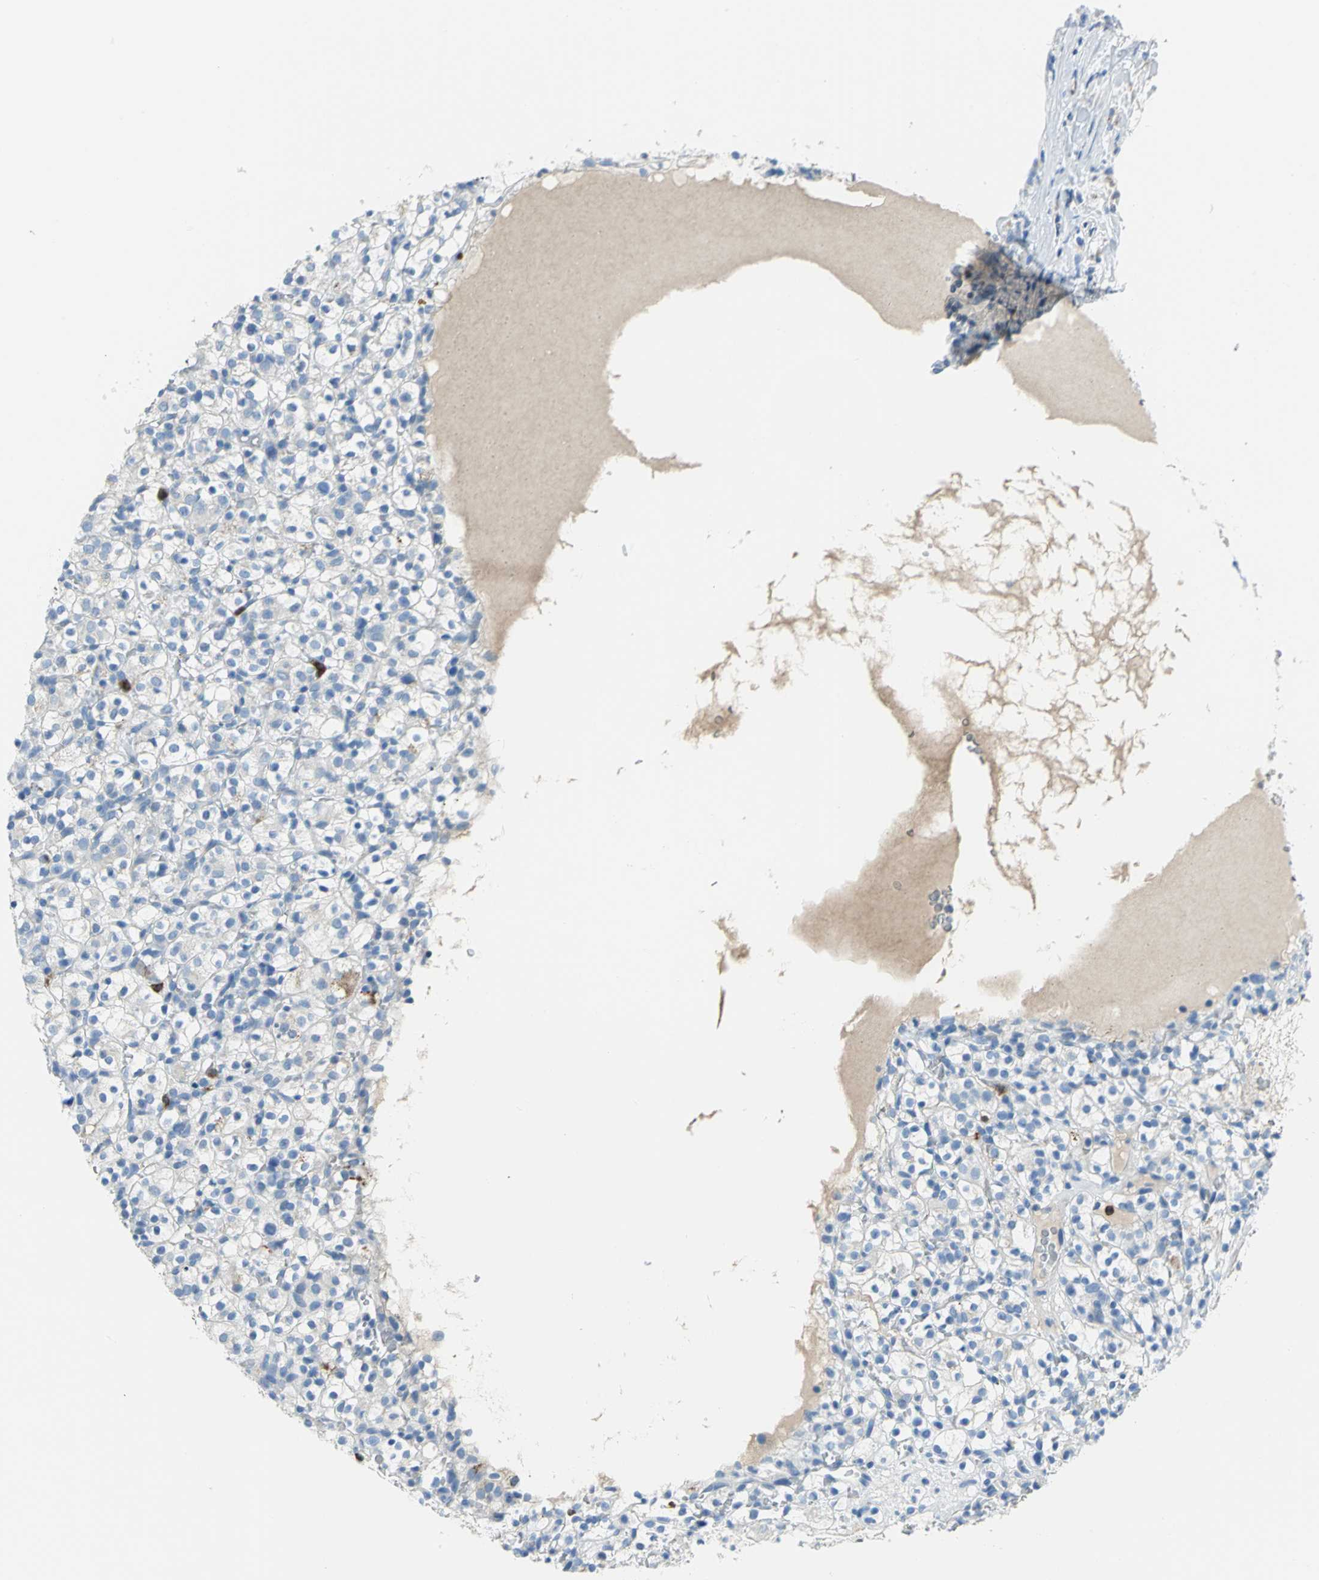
{"staining": {"intensity": "negative", "quantity": "none", "location": "none"}, "tissue": "renal cancer", "cell_type": "Tumor cells", "image_type": "cancer", "snomed": [{"axis": "morphology", "description": "Normal tissue, NOS"}, {"axis": "morphology", "description": "Adenocarcinoma, NOS"}, {"axis": "topography", "description": "Kidney"}], "caption": "A micrograph of renal adenocarcinoma stained for a protein reveals no brown staining in tumor cells.", "gene": "ALOX15", "patient": {"sex": "female", "age": 72}}